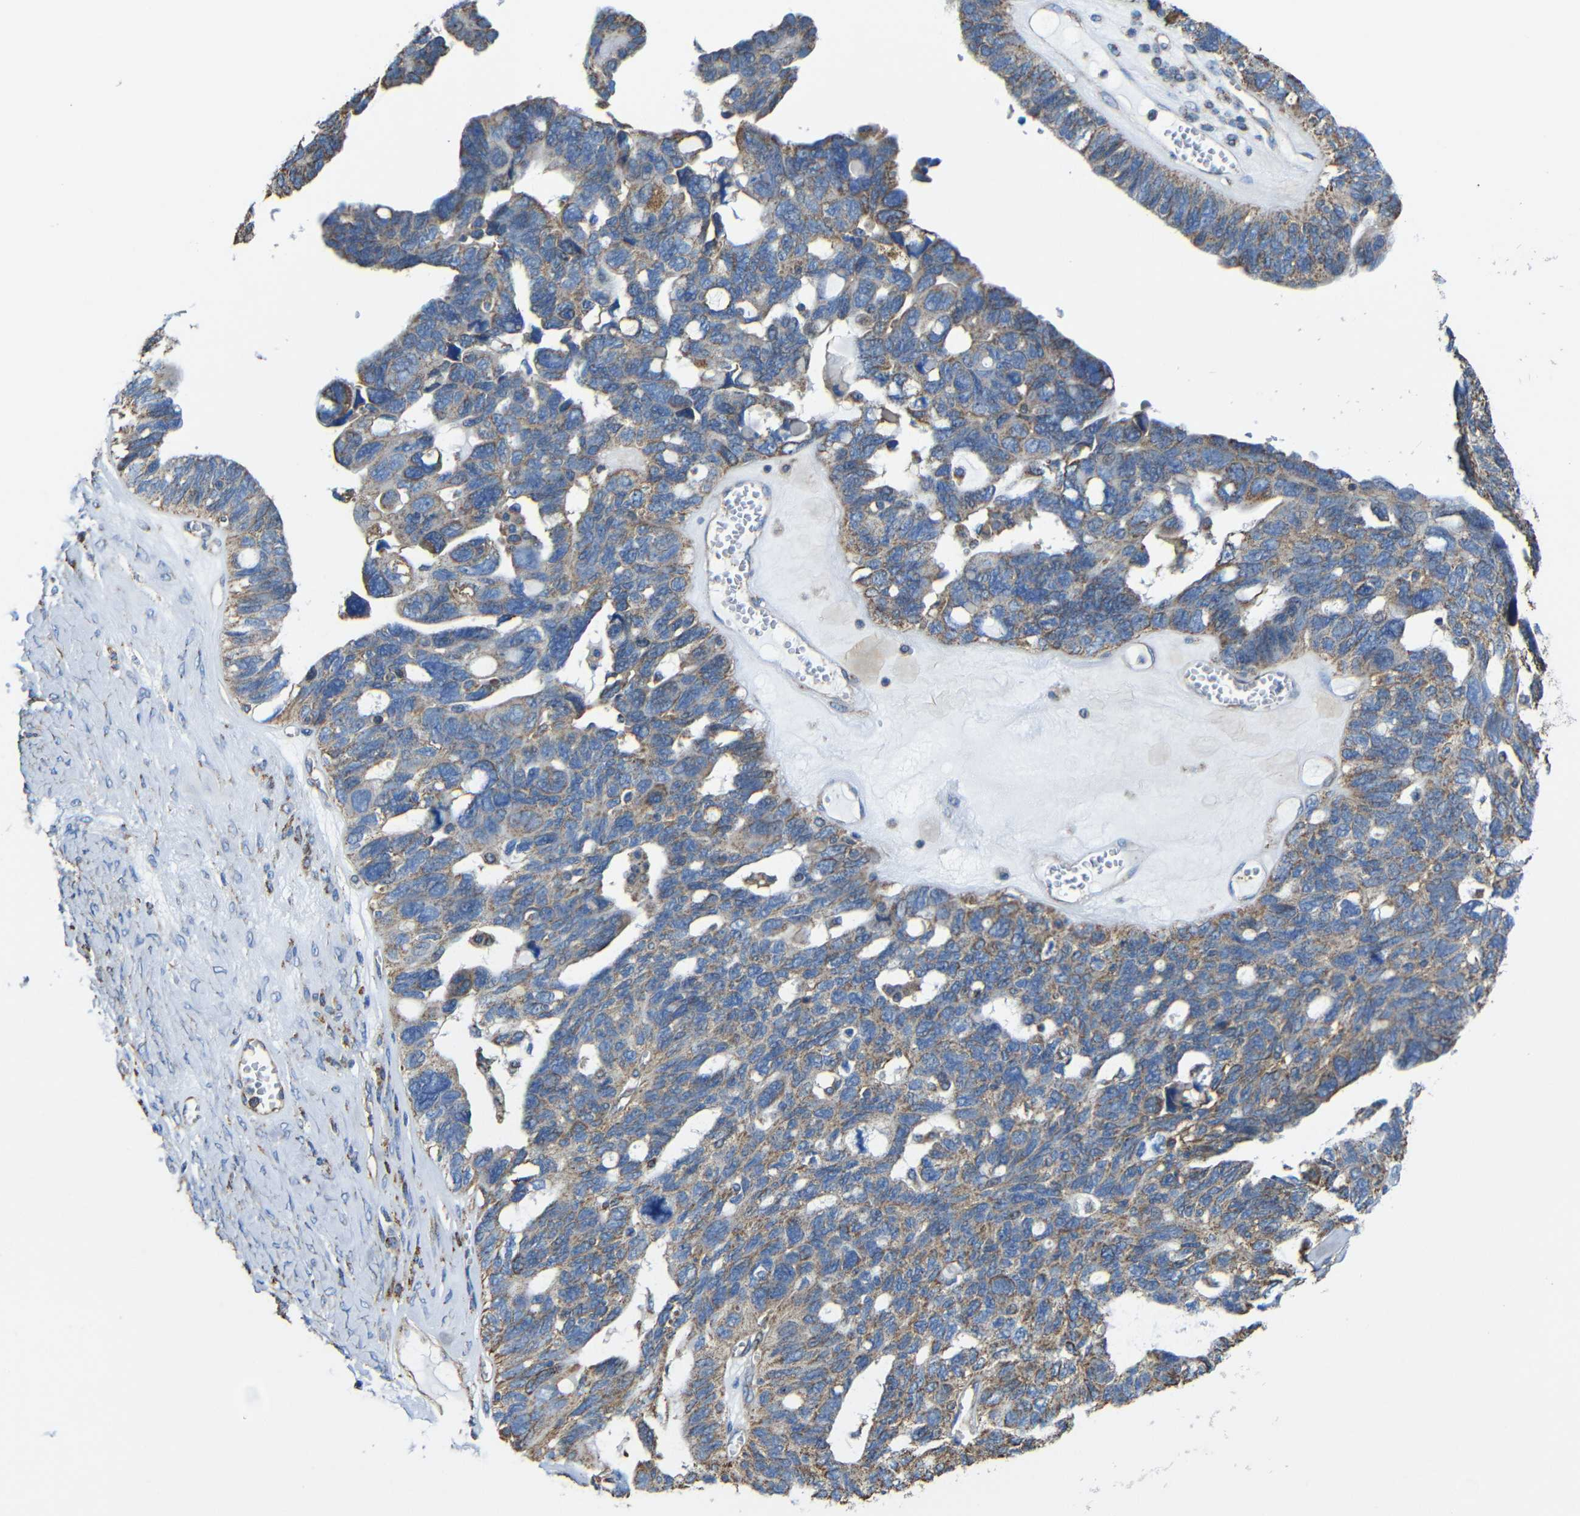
{"staining": {"intensity": "weak", "quantity": ">75%", "location": "cytoplasmic/membranous"}, "tissue": "ovarian cancer", "cell_type": "Tumor cells", "image_type": "cancer", "snomed": [{"axis": "morphology", "description": "Cystadenocarcinoma, serous, NOS"}, {"axis": "topography", "description": "Ovary"}], "caption": "Immunohistochemistry (IHC) of human ovarian serous cystadenocarcinoma shows low levels of weak cytoplasmic/membranous expression in approximately >75% of tumor cells.", "gene": "INTS6L", "patient": {"sex": "female", "age": 79}}